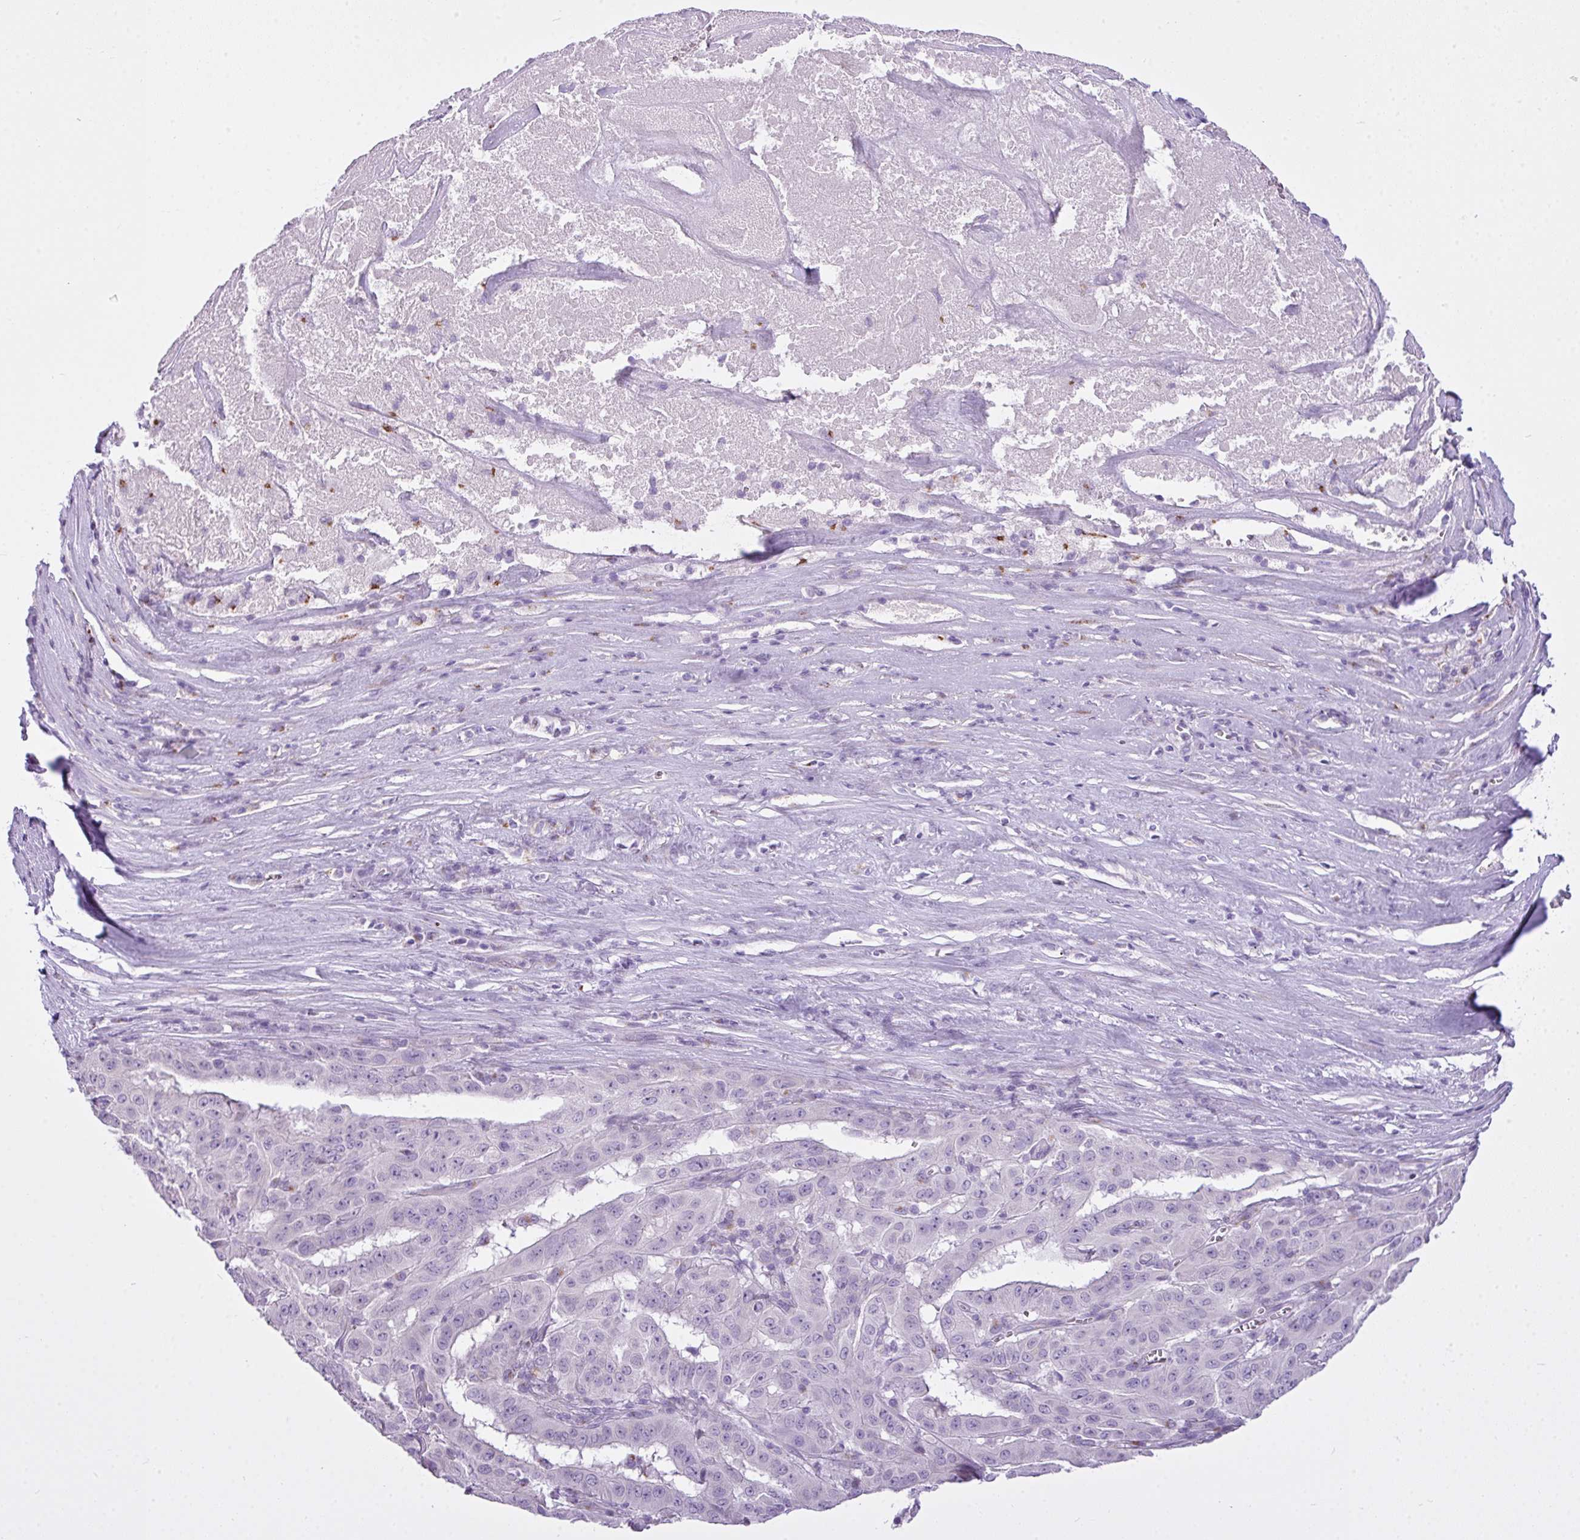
{"staining": {"intensity": "negative", "quantity": "none", "location": "none"}, "tissue": "pancreatic cancer", "cell_type": "Tumor cells", "image_type": "cancer", "snomed": [{"axis": "morphology", "description": "Adenocarcinoma, NOS"}, {"axis": "topography", "description": "Pancreas"}], "caption": "Immunohistochemistry (IHC) of pancreatic cancer (adenocarcinoma) shows no expression in tumor cells. (Stains: DAB (3,3'-diaminobenzidine) immunohistochemistry with hematoxylin counter stain, Microscopy: brightfield microscopy at high magnification).", "gene": "FAM43A", "patient": {"sex": "male", "age": 63}}